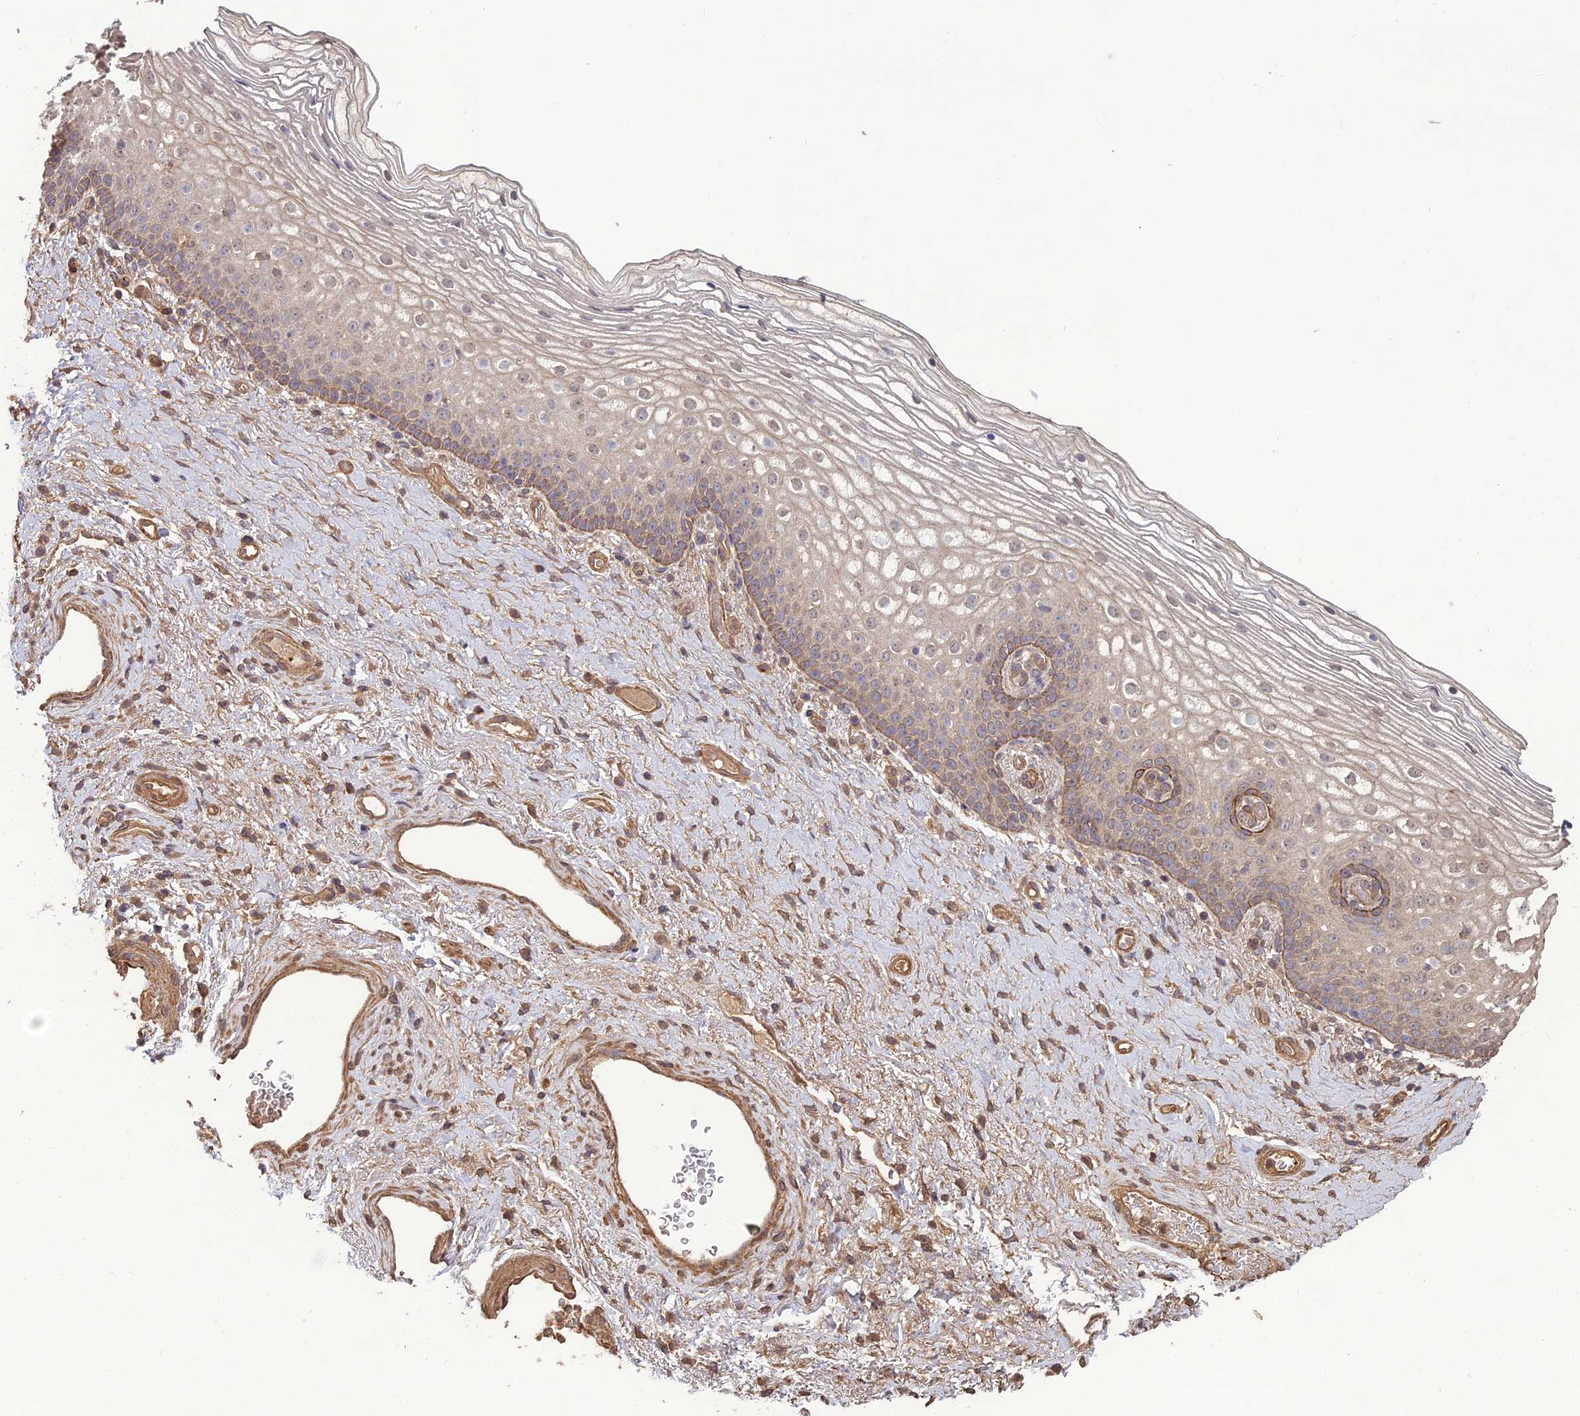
{"staining": {"intensity": "moderate", "quantity": "<25%", "location": "cytoplasmic/membranous,nuclear"}, "tissue": "vagina", "cell_type": "Squamous epithelial cells", "image_type": "normal", "snomed": [{"axis": "morphology", "description": "Normal tissue, NOS"}, {"axis": "topography", "description": "Vagina"}], "caption": "Protein positivity by immunohistochemistry shows moderate cytoplasmic/membranous,nuclear staining in approximately <25% of squamous epithelial cells in unremarkable vagina.", "gene": "ATP6V0A2", "patient": {"sex": "female", "age": 60}}